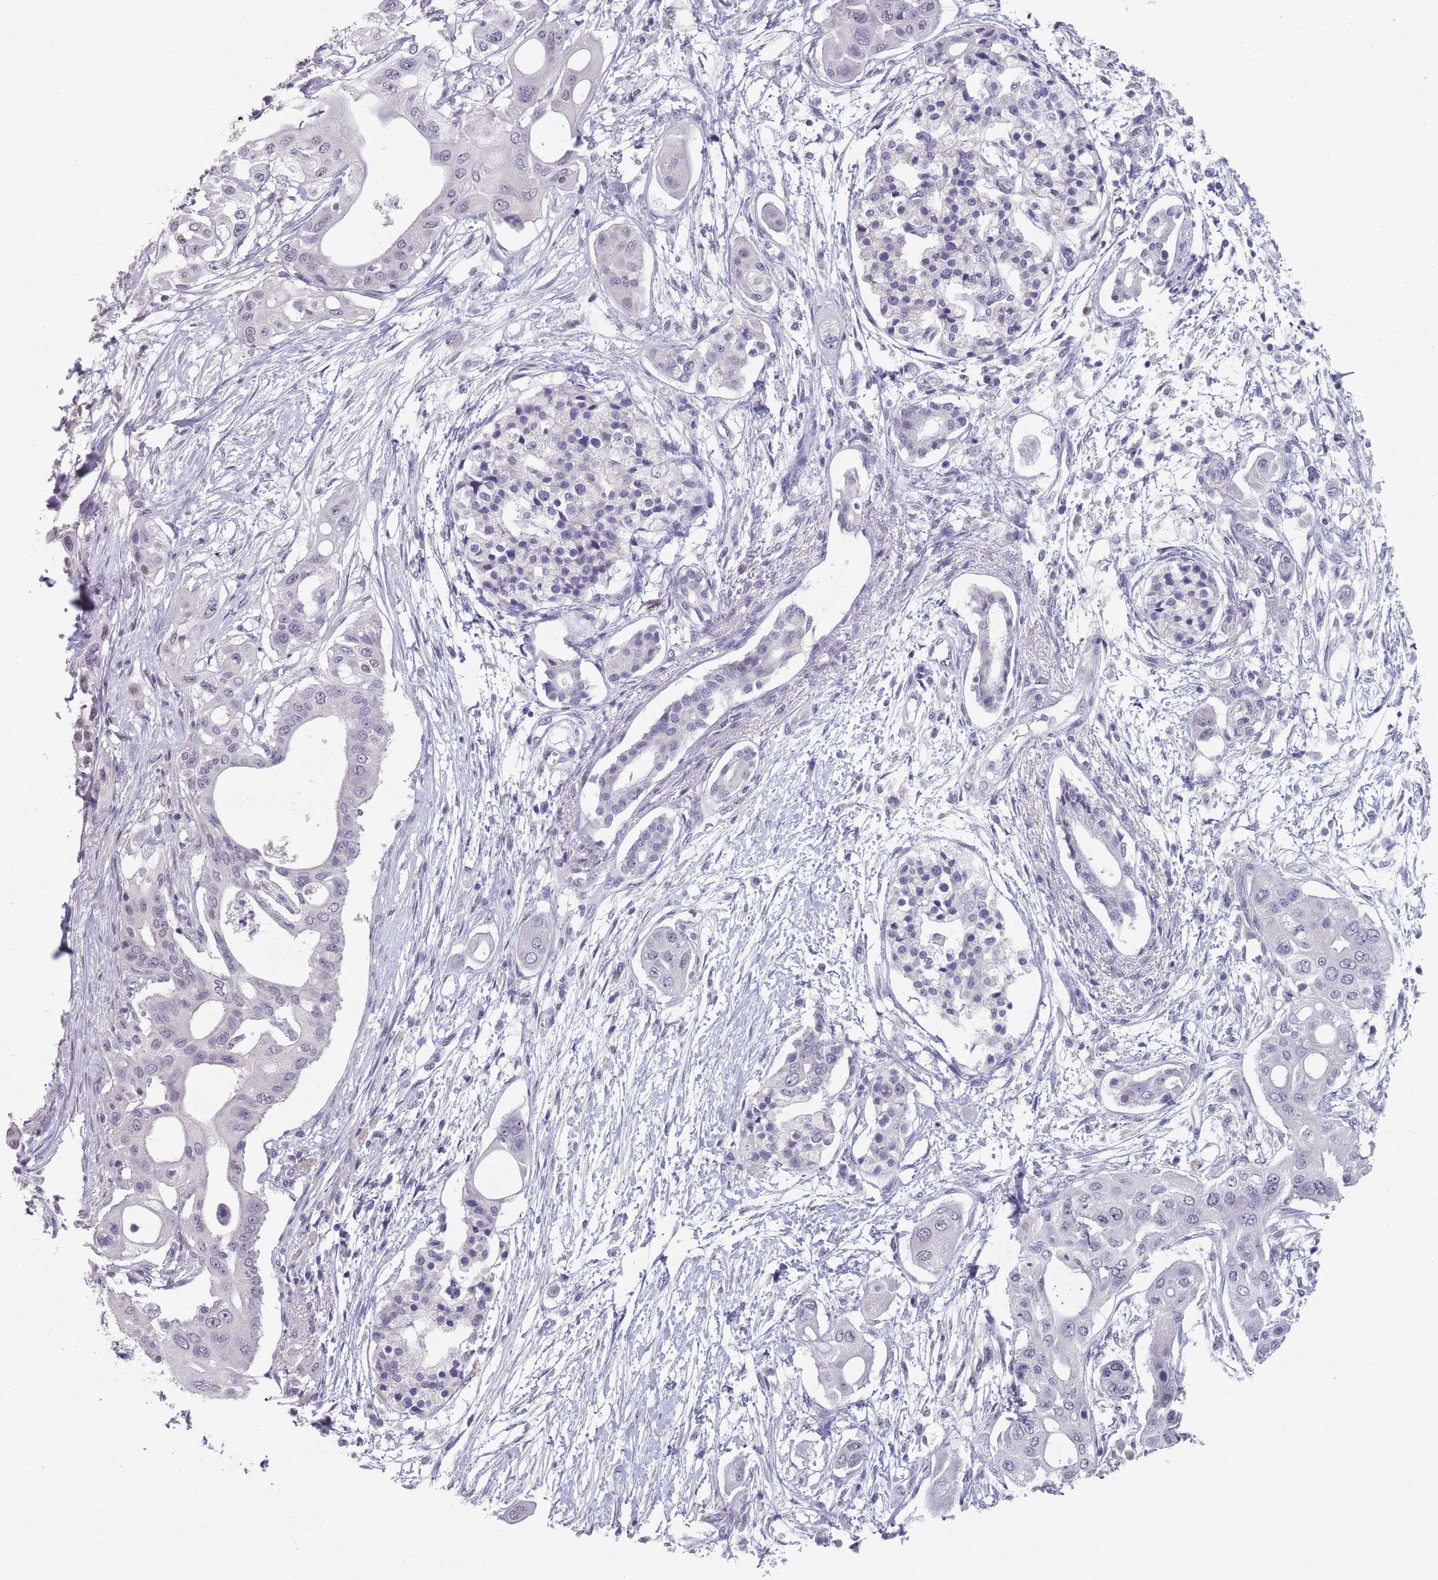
{"staining": {"intensity": "weak", "quantity": "<25%", "location": "nuclear"}, "tissue": "pancreatic cancer", "cell_type": "Tumor cells", "image_type": "cancer", "snomed": [{"axis": "morphology", "description": "Adenocarcinoma, NOS"}, {"axis": "topography", "description": "Pancreas"}], "caption": "This is an IHC micrograph of human adenocarcinoma (pancreatic). There is no staining in tumor cells.", "gene": "SAMD1", "patient": {"sex": "male", "age": 68}}